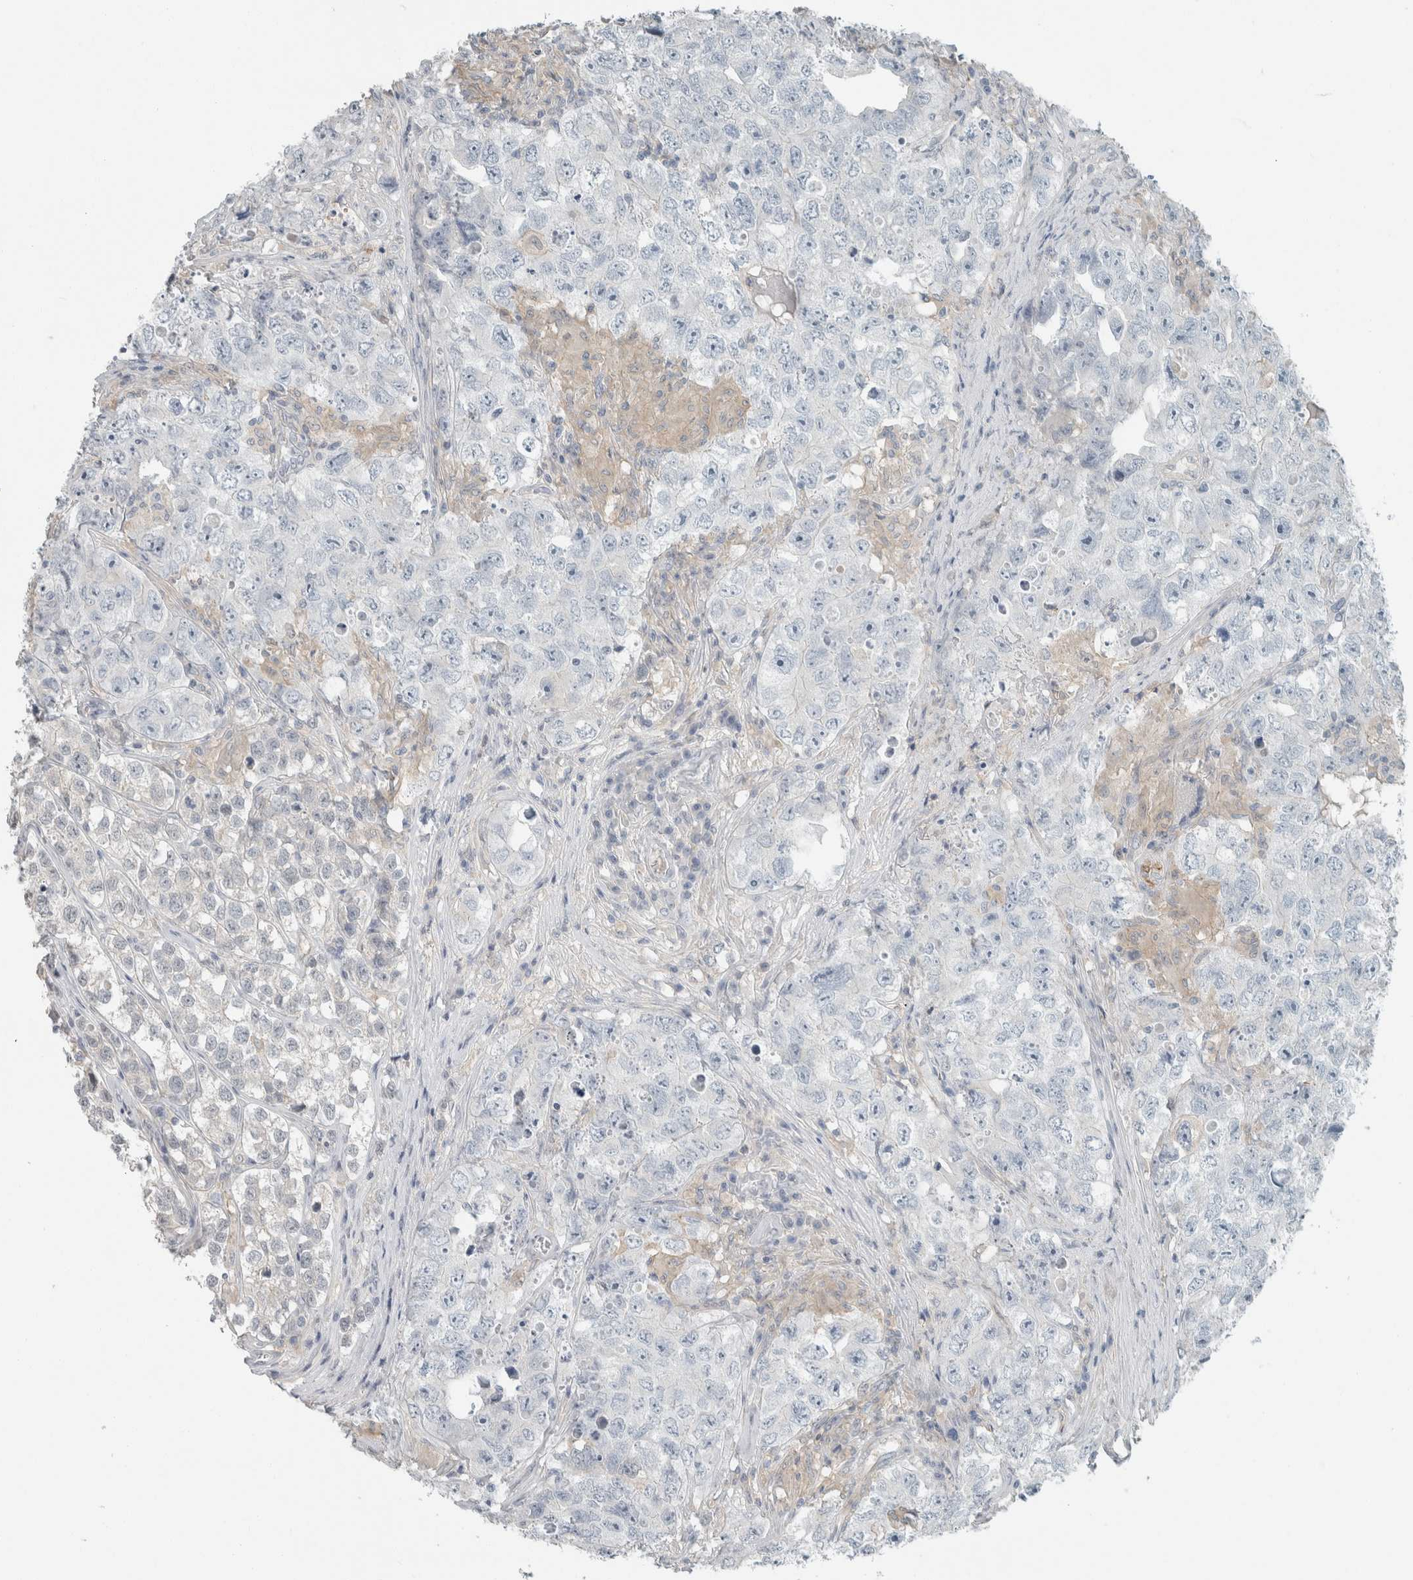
{"staining": {"intensity": "negative", "quantity": "none", "location": "none"}, "tissue": "testis cancer", "cell_type": "Tumor cells", "image_type": "cancer", "snomed": [{"axis": "morphology", "description": "Seminoma, NOS"}, {"axis": "morphology", "description": "Carcinoma, Embryonal, NOS"}, {"axis": "topography", "description": "Testis"}], "caption": "Tumor cells are negative for brown protein staining in seminoma (testis). (Brightfield microscopy of DAB (3,3'-diaminobenzidine) IHC at high magnification).", "gene": "SCIN", "patient": {"sex": "male", "age": 43}}